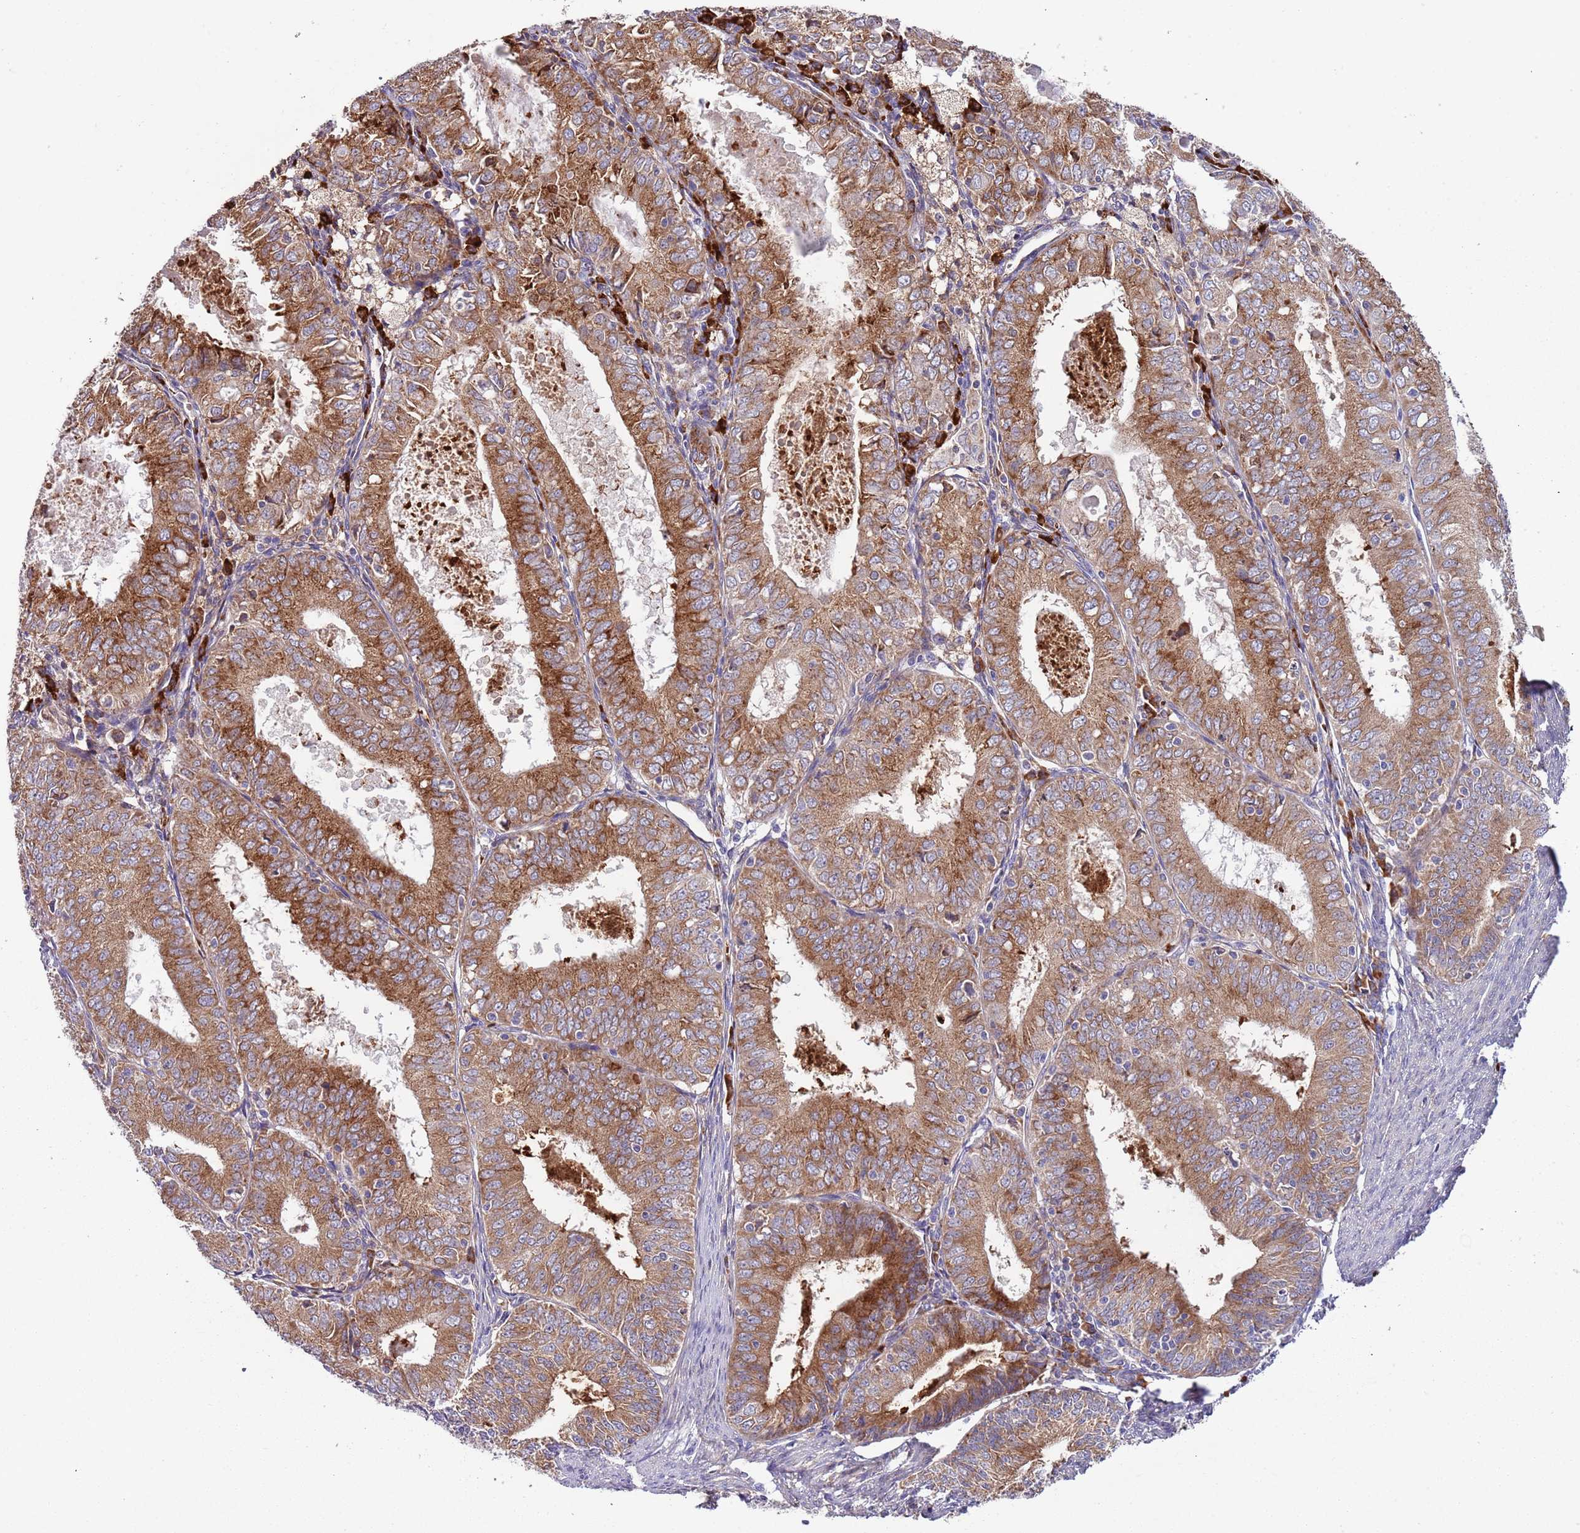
{"staining": {"intensity": "strong", "quantity": ">75%", "location": "cytoplasmic/membranous"}, "tissue": "endometrial cancer", "cell_type": "Tumor cells", "image_type": "cancer", "snomed": [{"axis": "morphology", "description": "Adenocarcinoma, NOS"}, {"axis": "topography", "description": "Endometrium"}], "caption": "Immunohistochemical staining of adenocarcinoma (endometrial) exhibits high levels of strong cytoplasmic/membranous positivity in approximately >75% of tumor cells.", "gene": "VWCE", "patient": {"sex": "female", "age": 57}}